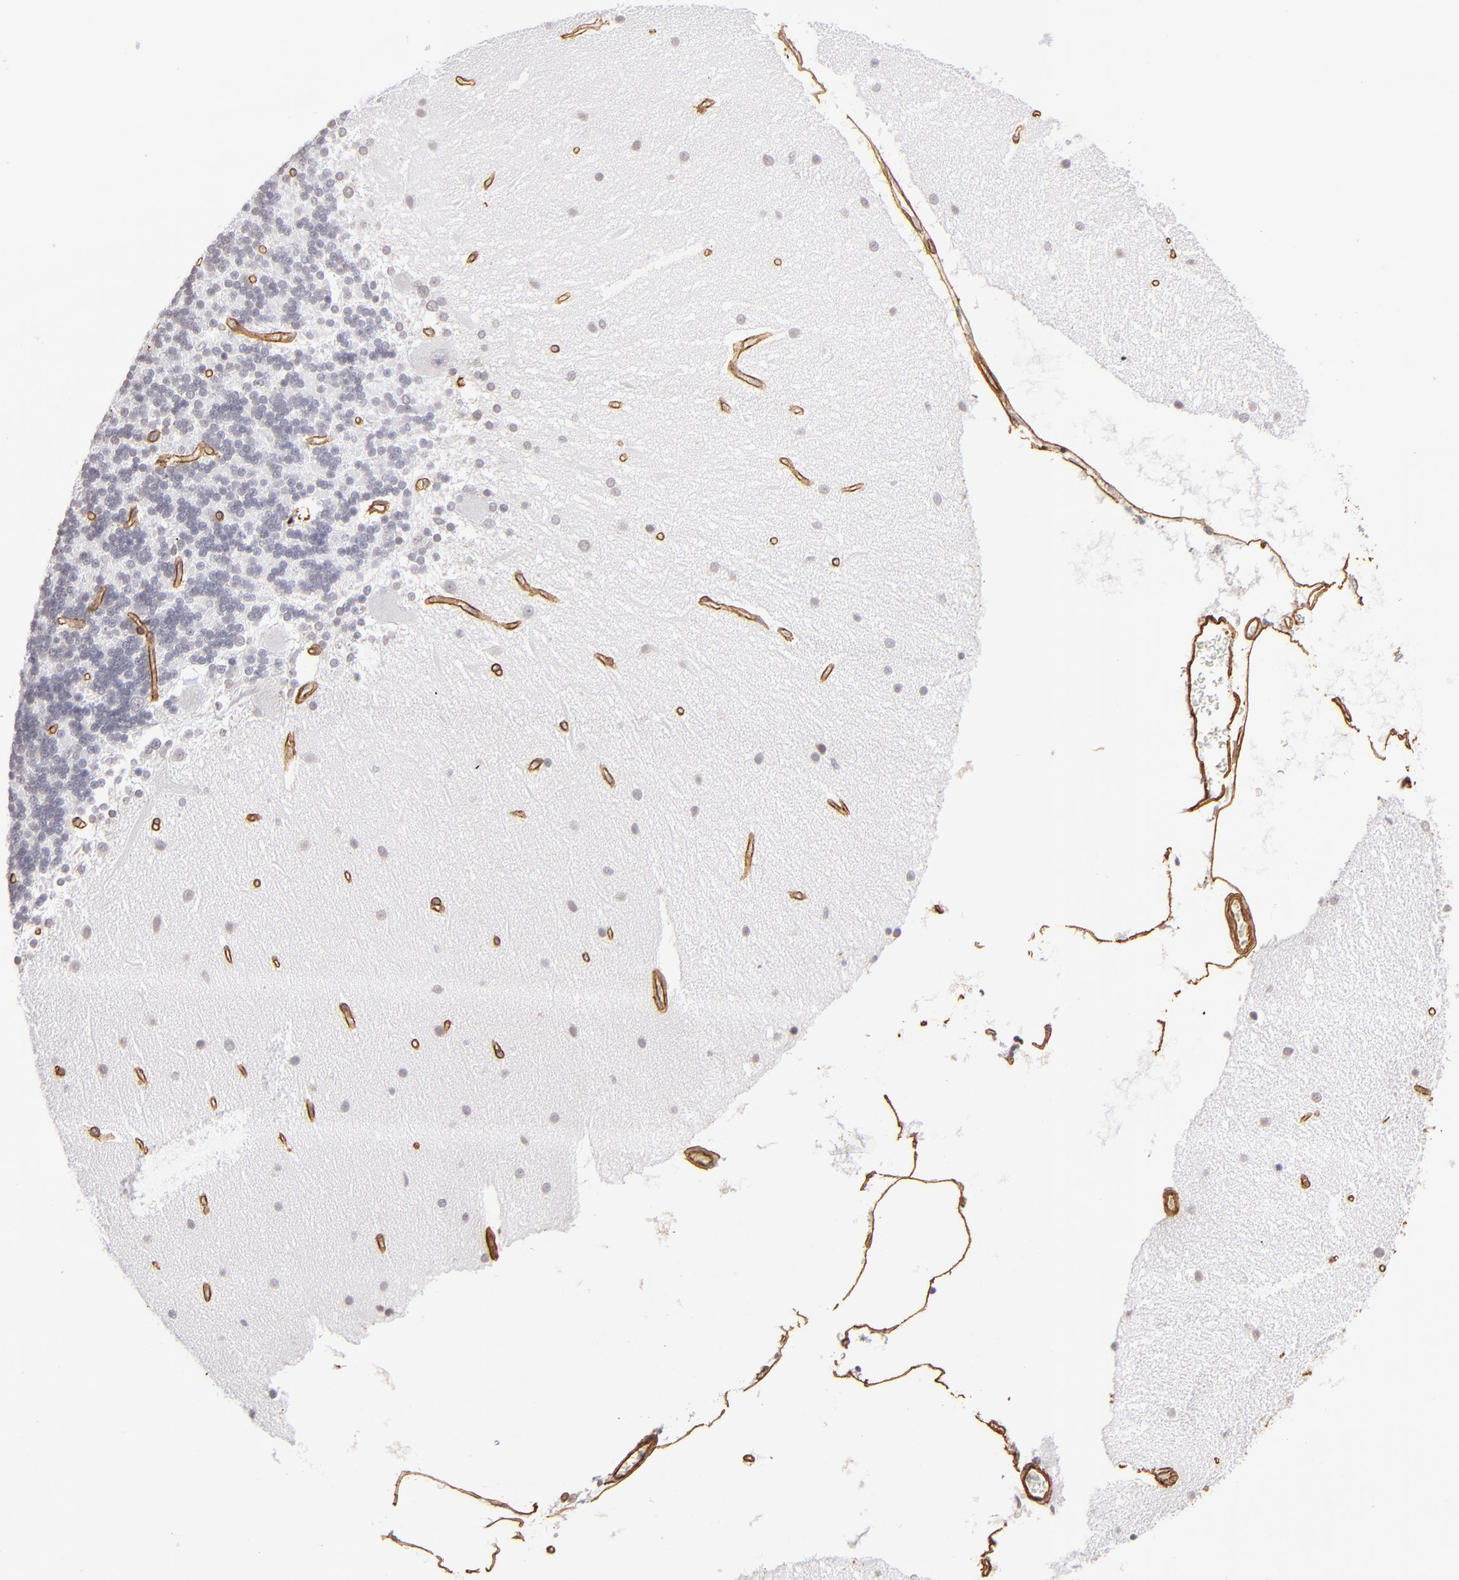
{"staining": {"intensity": "negative", "quantity": "none", "location": "none"}, "tissue": "cerebellum", "cell_type": "Cells in granular layer", "image_type": "normal", "snomed": [{"axis": "morphology", "description": "Normal tissue, NOS"}, {"axis": "topography", "description": "Cerebellum"}], "caption": "The histopathology image demonstrates no staining of cells in granular layer in benign cerebellum. (DAB (3,3'-diaminobenzidine) IHC visualized using brightfield microscopy, high magnification).", "gene": "LAMC1", "patient": {"sex": "female", "age": 54}}